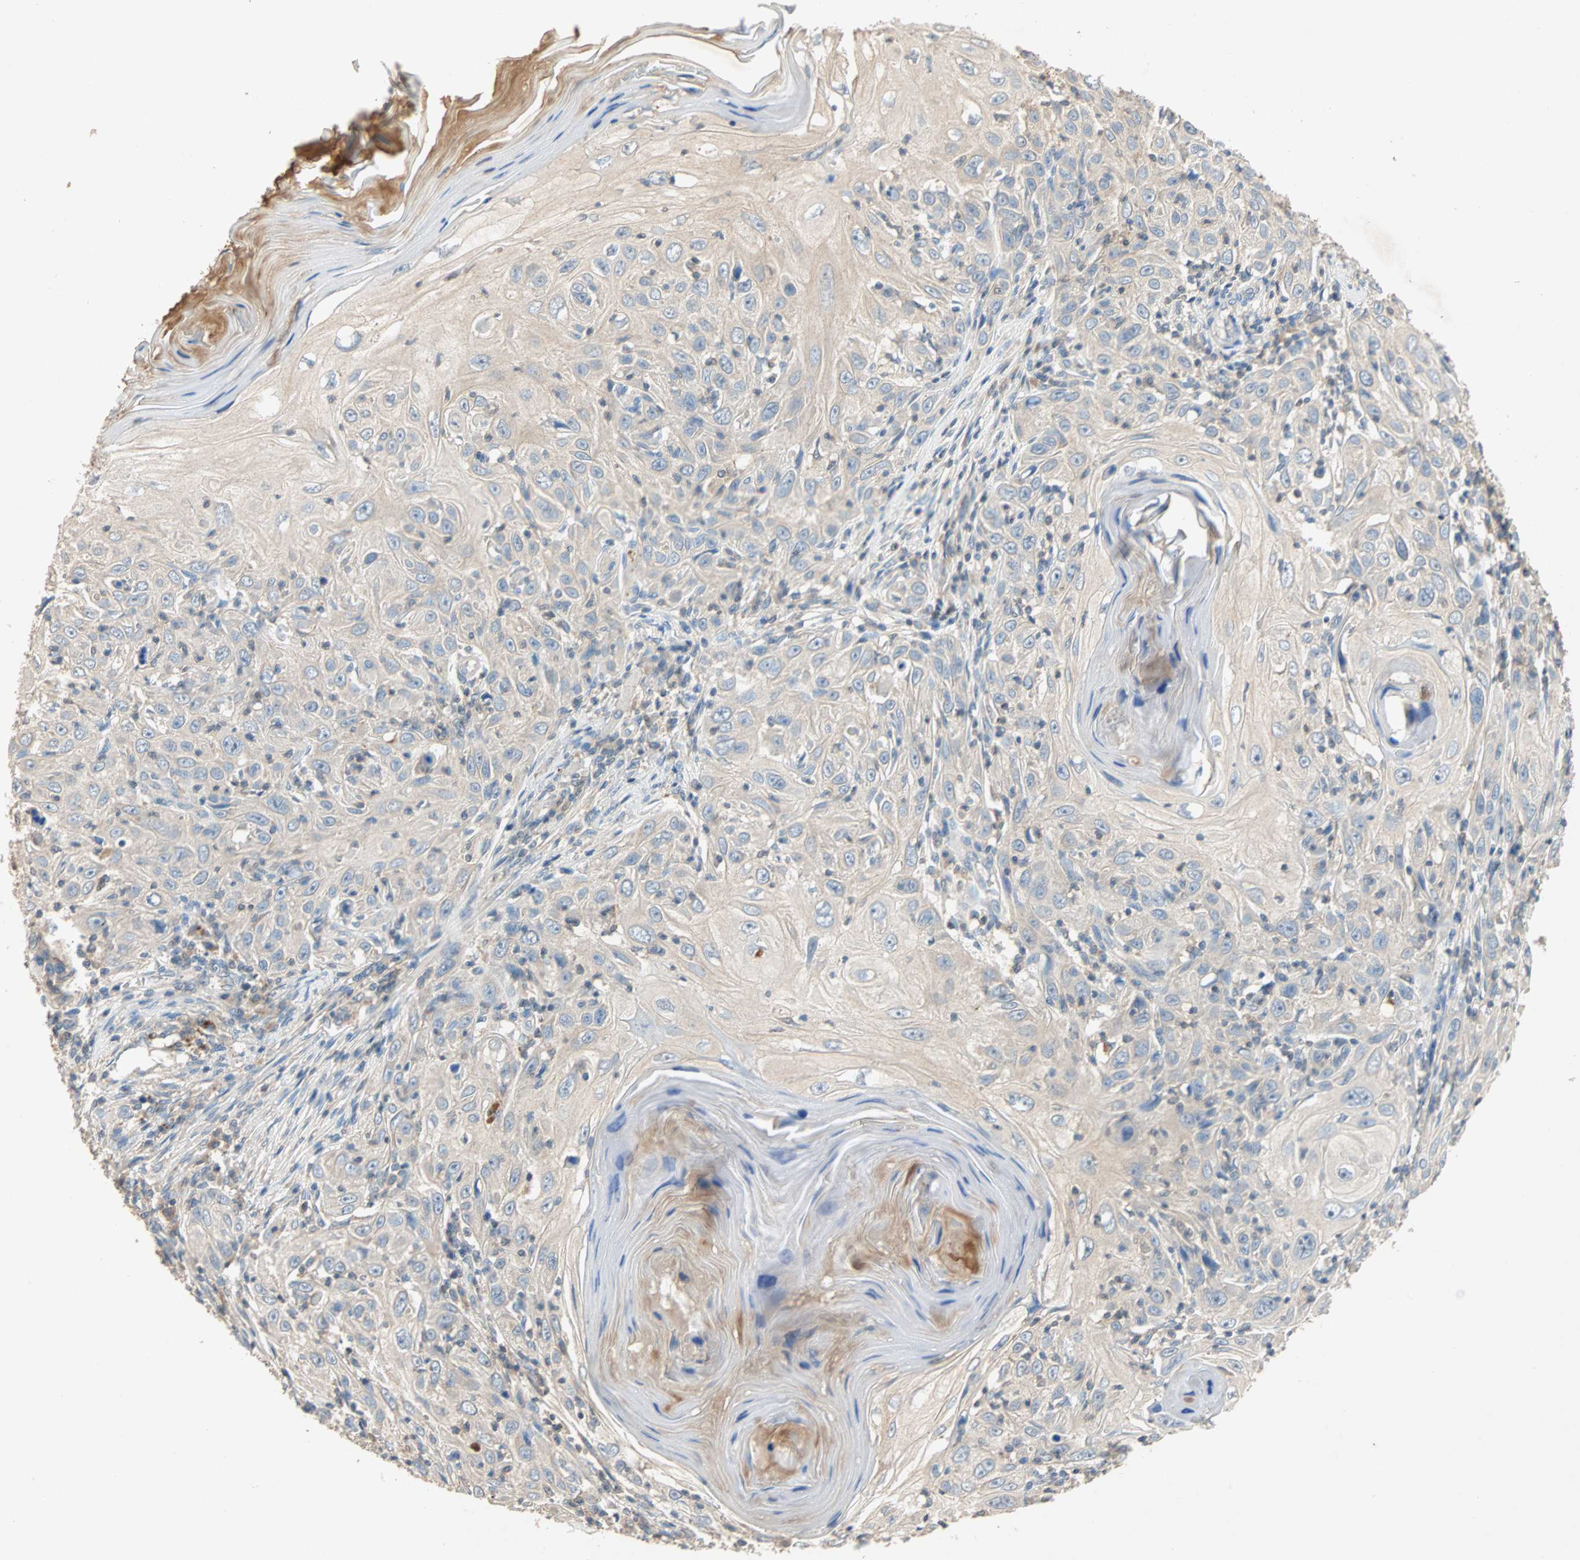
{"staining": {"intensity": "weak", "quantity": ">75%", "location": "cytoplasmic/membranous"}, "tissue": "skin cancer", "cell_type": "Tumor cells", "image_type": "cancer", "snomed": [{"axis": "morphology", "description": "Squamous cell carcinoma, NOS"}, {"axis": "topography", "description": "Skin"}], "caption": "There is low levels of weak cytoplasmic/membranous expression in tumor cells of skin squamous cell carcinoma, as demonstrated by immunohistochemical staining (brown color).", "gene": "ADAP1", "patient": {"sex": "female", "age": 88}}